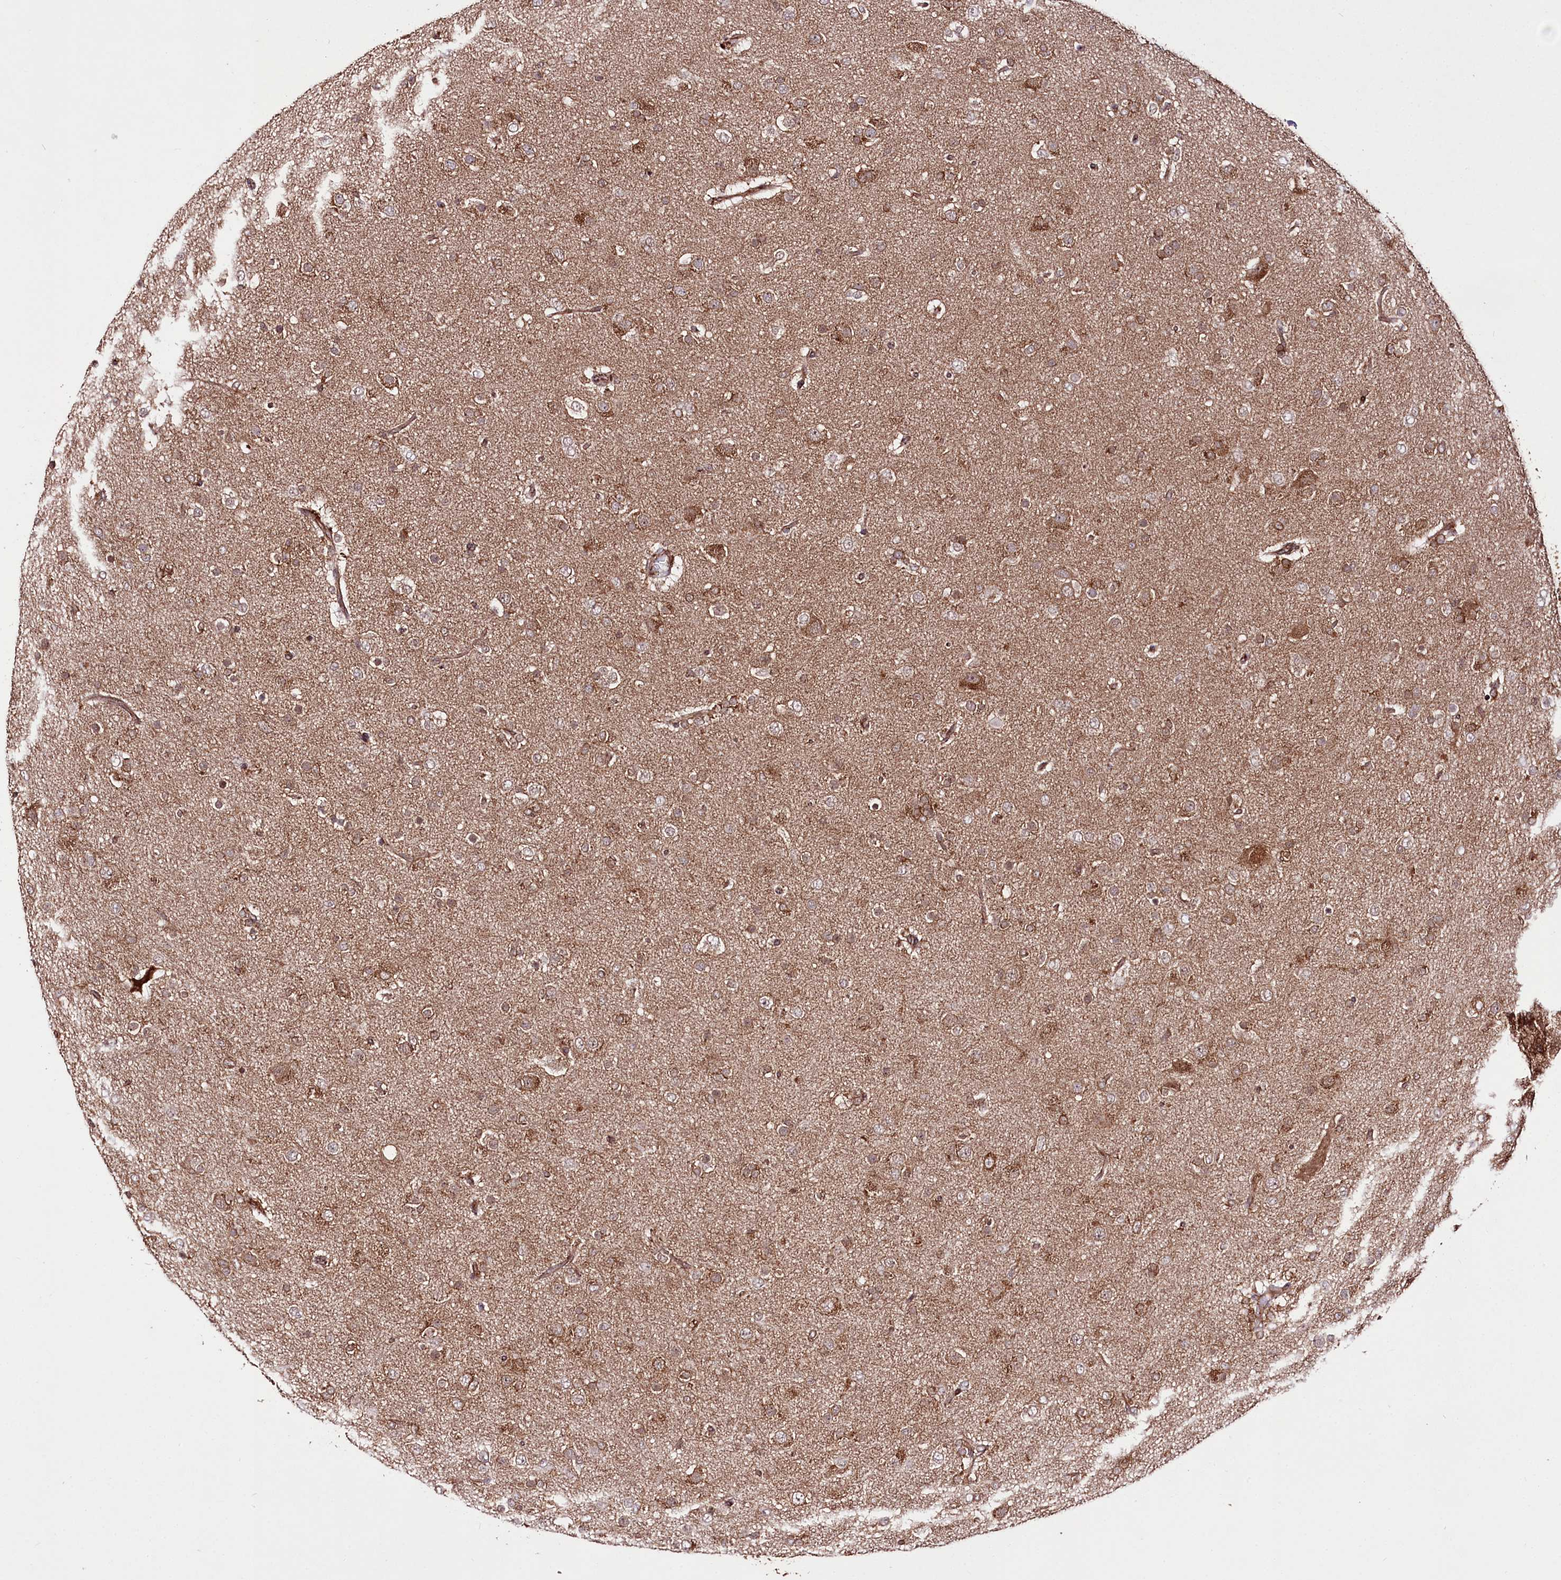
{"staining": {"intensity": "moderate", "quantity": ">75%", "location": "cytoplasmic/membranous"}, "tissue": "glioma", "cell_type": "Tumor cells", "image_type": "cancer", "snomed": [{"axis": "morphology", "description": "Glioma, malignant, Low grade"}, {"axis": "topography", "description": "Brain"}], "caption": "DAB (3,3'-diaminobenzidine) immunohistochemical staining of human low-grade glioma (malignant) demonstrates moderate cytoplasmic/membranous protein expression in about >75% of tumor cells.", "gene": "DHX29", "patient": {"sex": "male", "age": 65}}